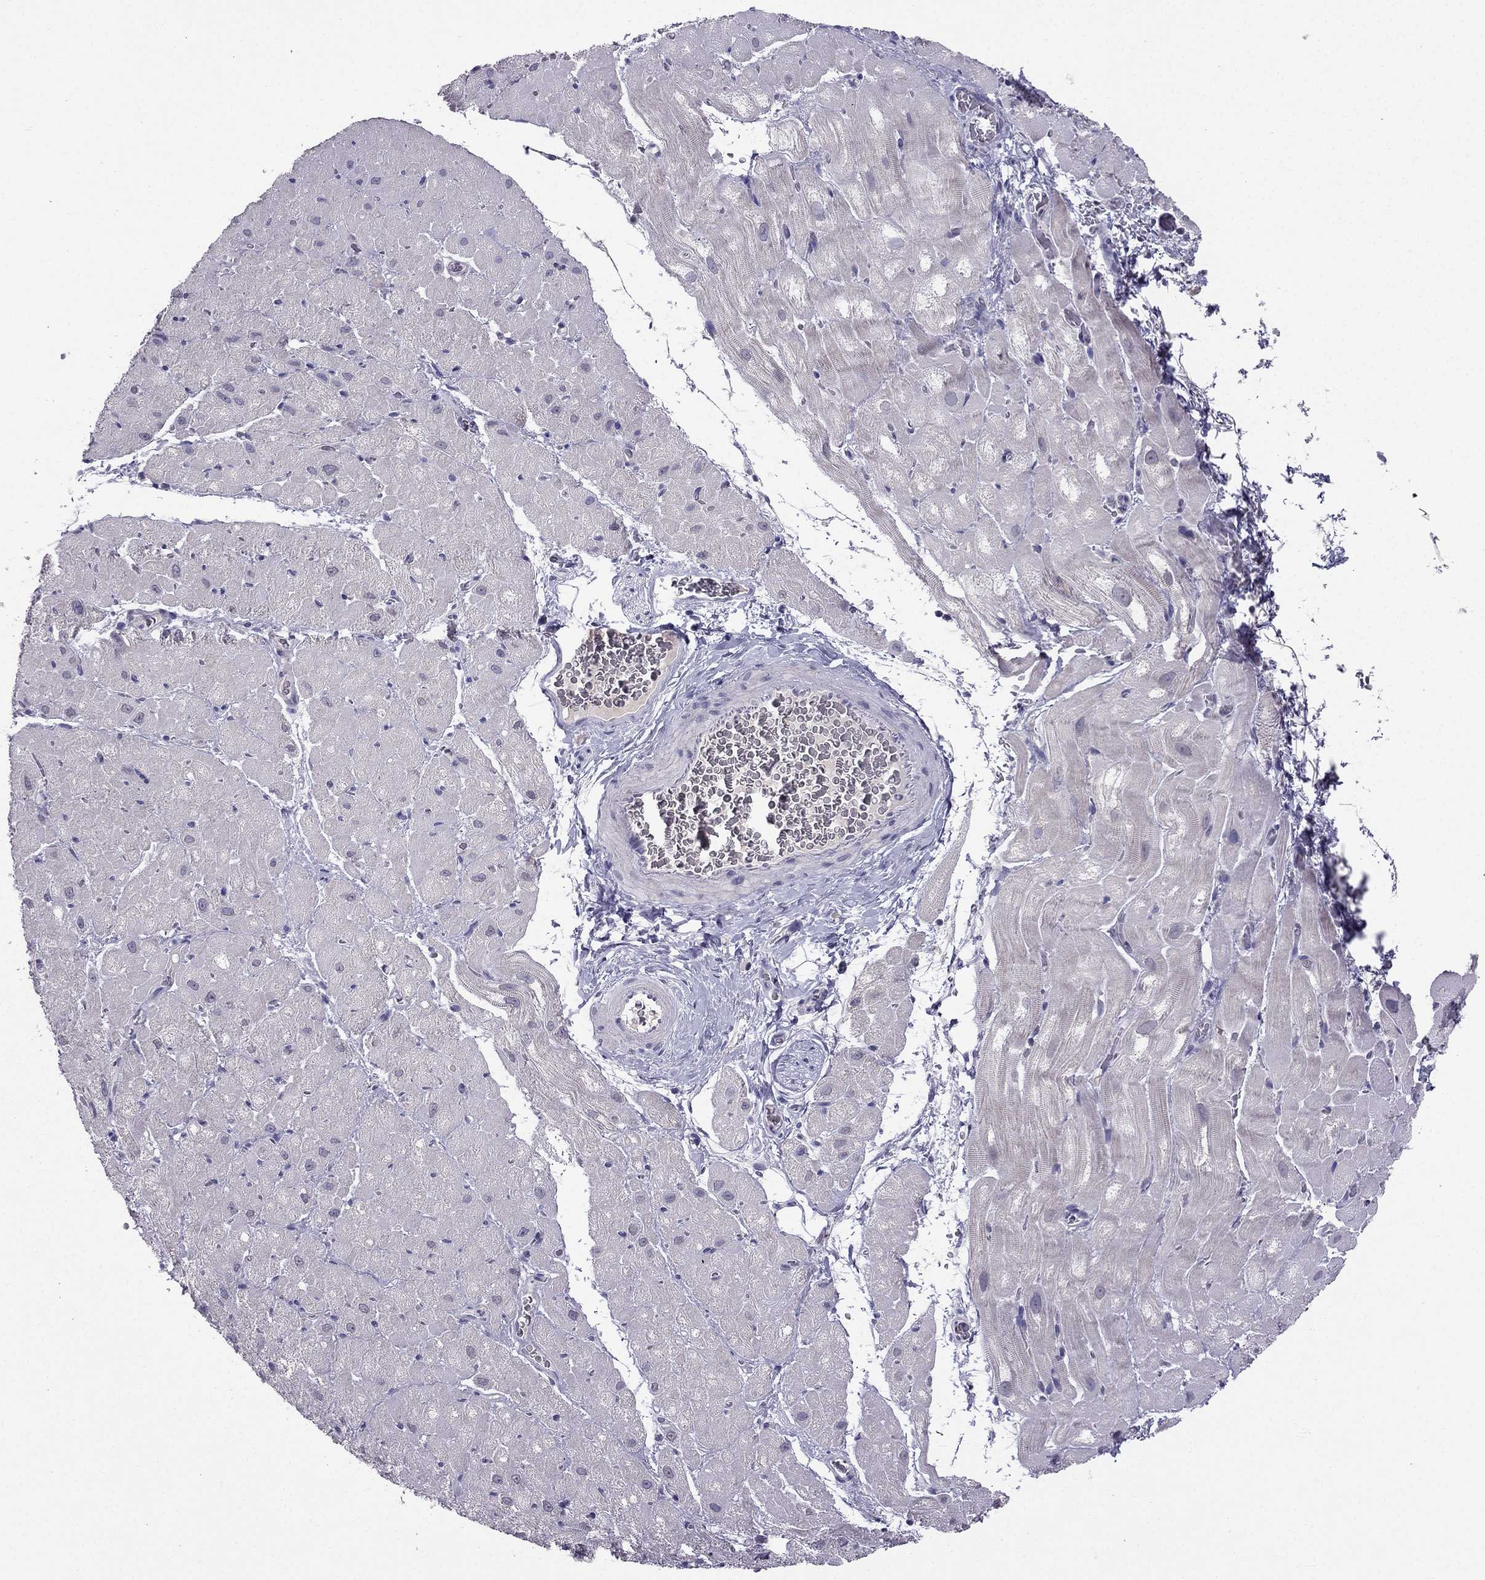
{"staining": {"intensity": "negative", "quantity": "none", "location": "none"}, "tissue": "heart muscle", "cell_type": "Cardiomyocytes", "image_type": "normal", "snomed": [{"axis": "morphology", "description": "Normal tissue, NOS"}, {"axis": "topography", "description": "Heart"}], "caption": "The IHC histopathology image has no significant staining in cardiomyocytes of heart muscle.", "gene": "ARHGAP11A", "patient": {"sex": "male", "age": 61}}